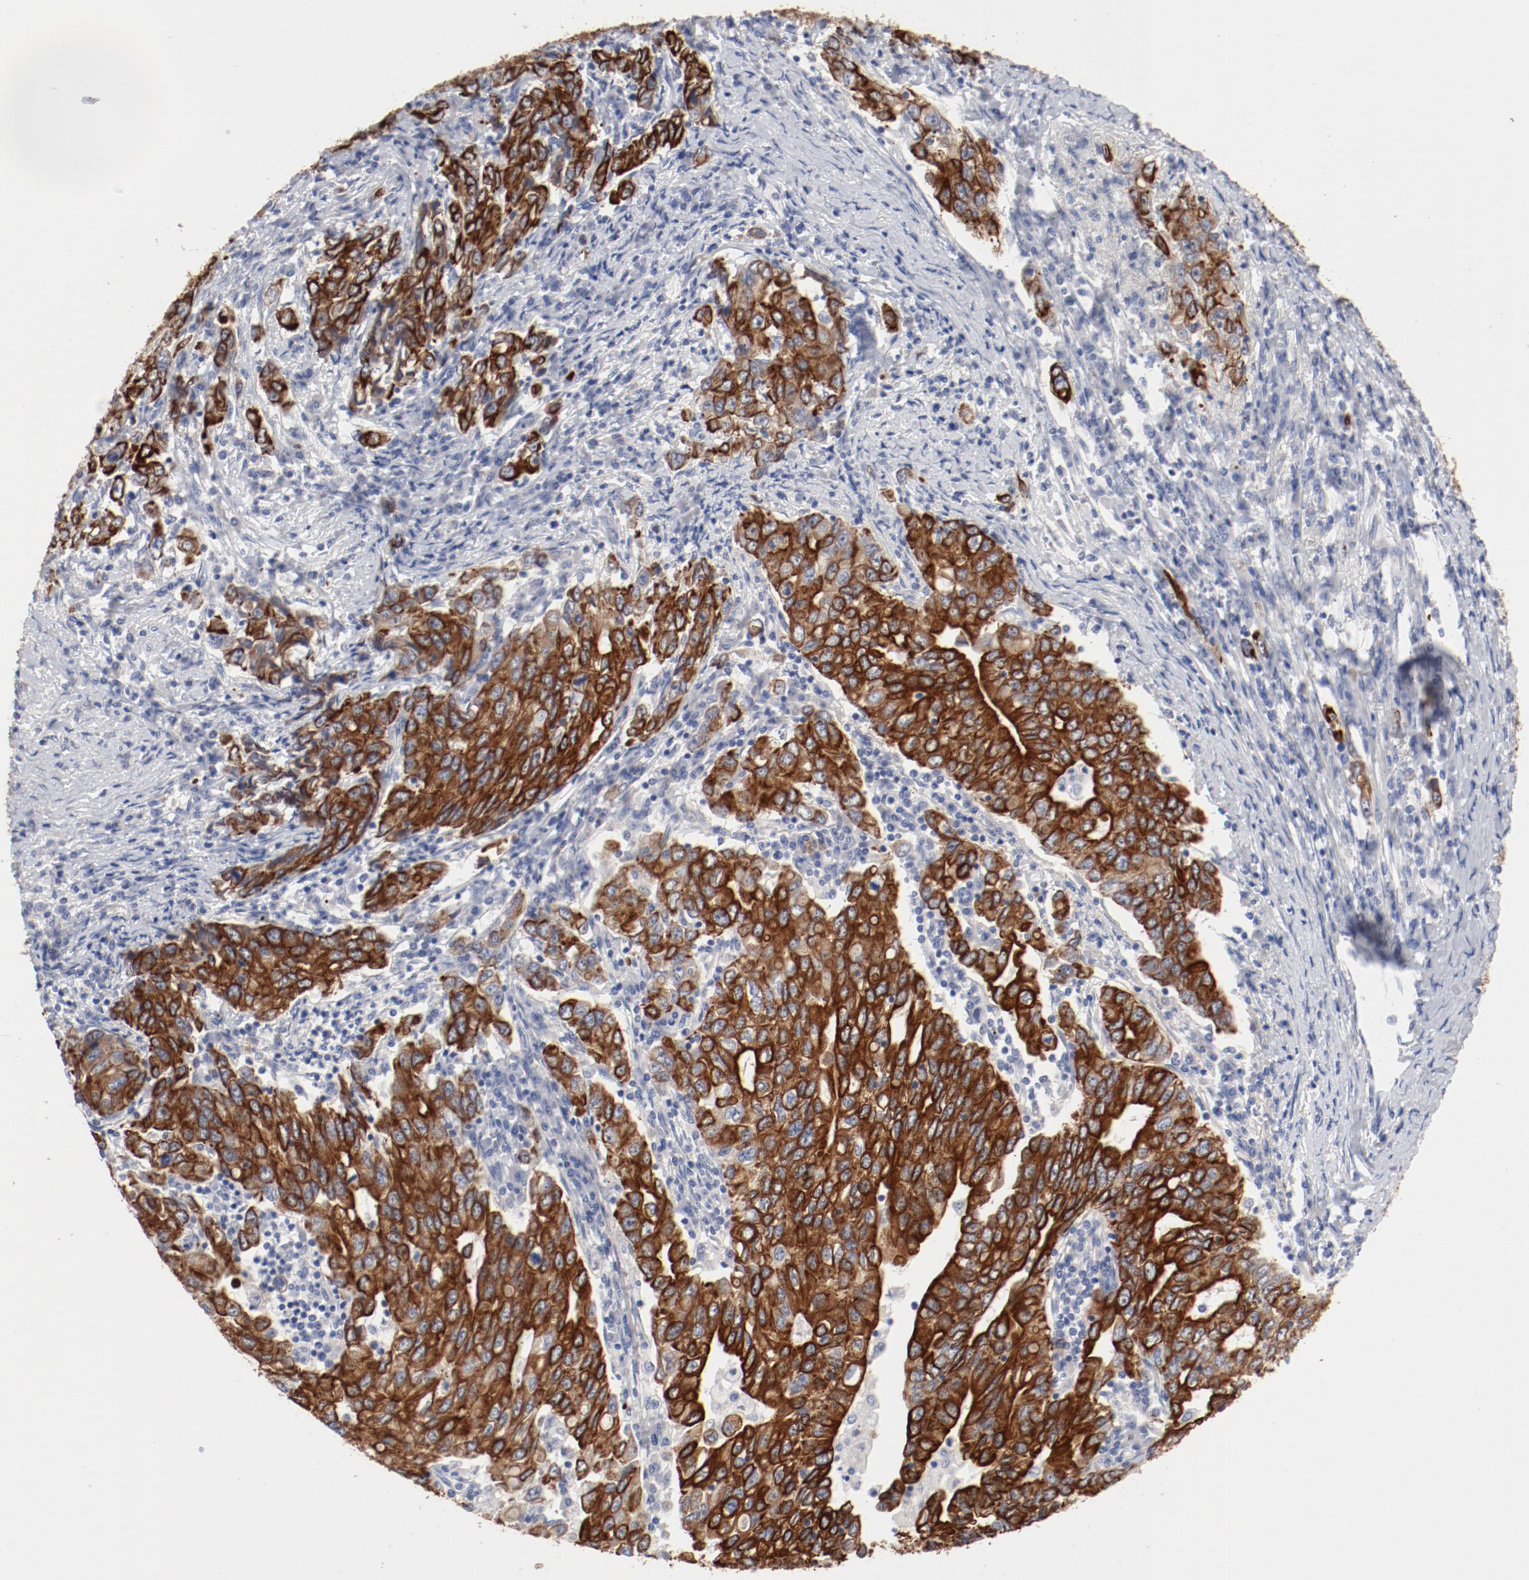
{"staining": {"intensity": "strong", "quantity": ">75%", "location": "cytoplasmic/membranous"}, "tissue": "stomach cancer", "cell_type": "Tumor cells", "image_type": "cancer", "snomed": [{"axis": "morphology", "description": "Adenocarcinoma, NOS"}, {"axis": "topography", "description": "Stomach, lower"}], "caption": "Protein staining by IHC exhibits strong cytoplasmic/membranous expression in approximately >75% of tumor cells in stomach adenocarcinoma.", "gene": "TSPAN6", "patient": {"sex": "female", "age": 72}}